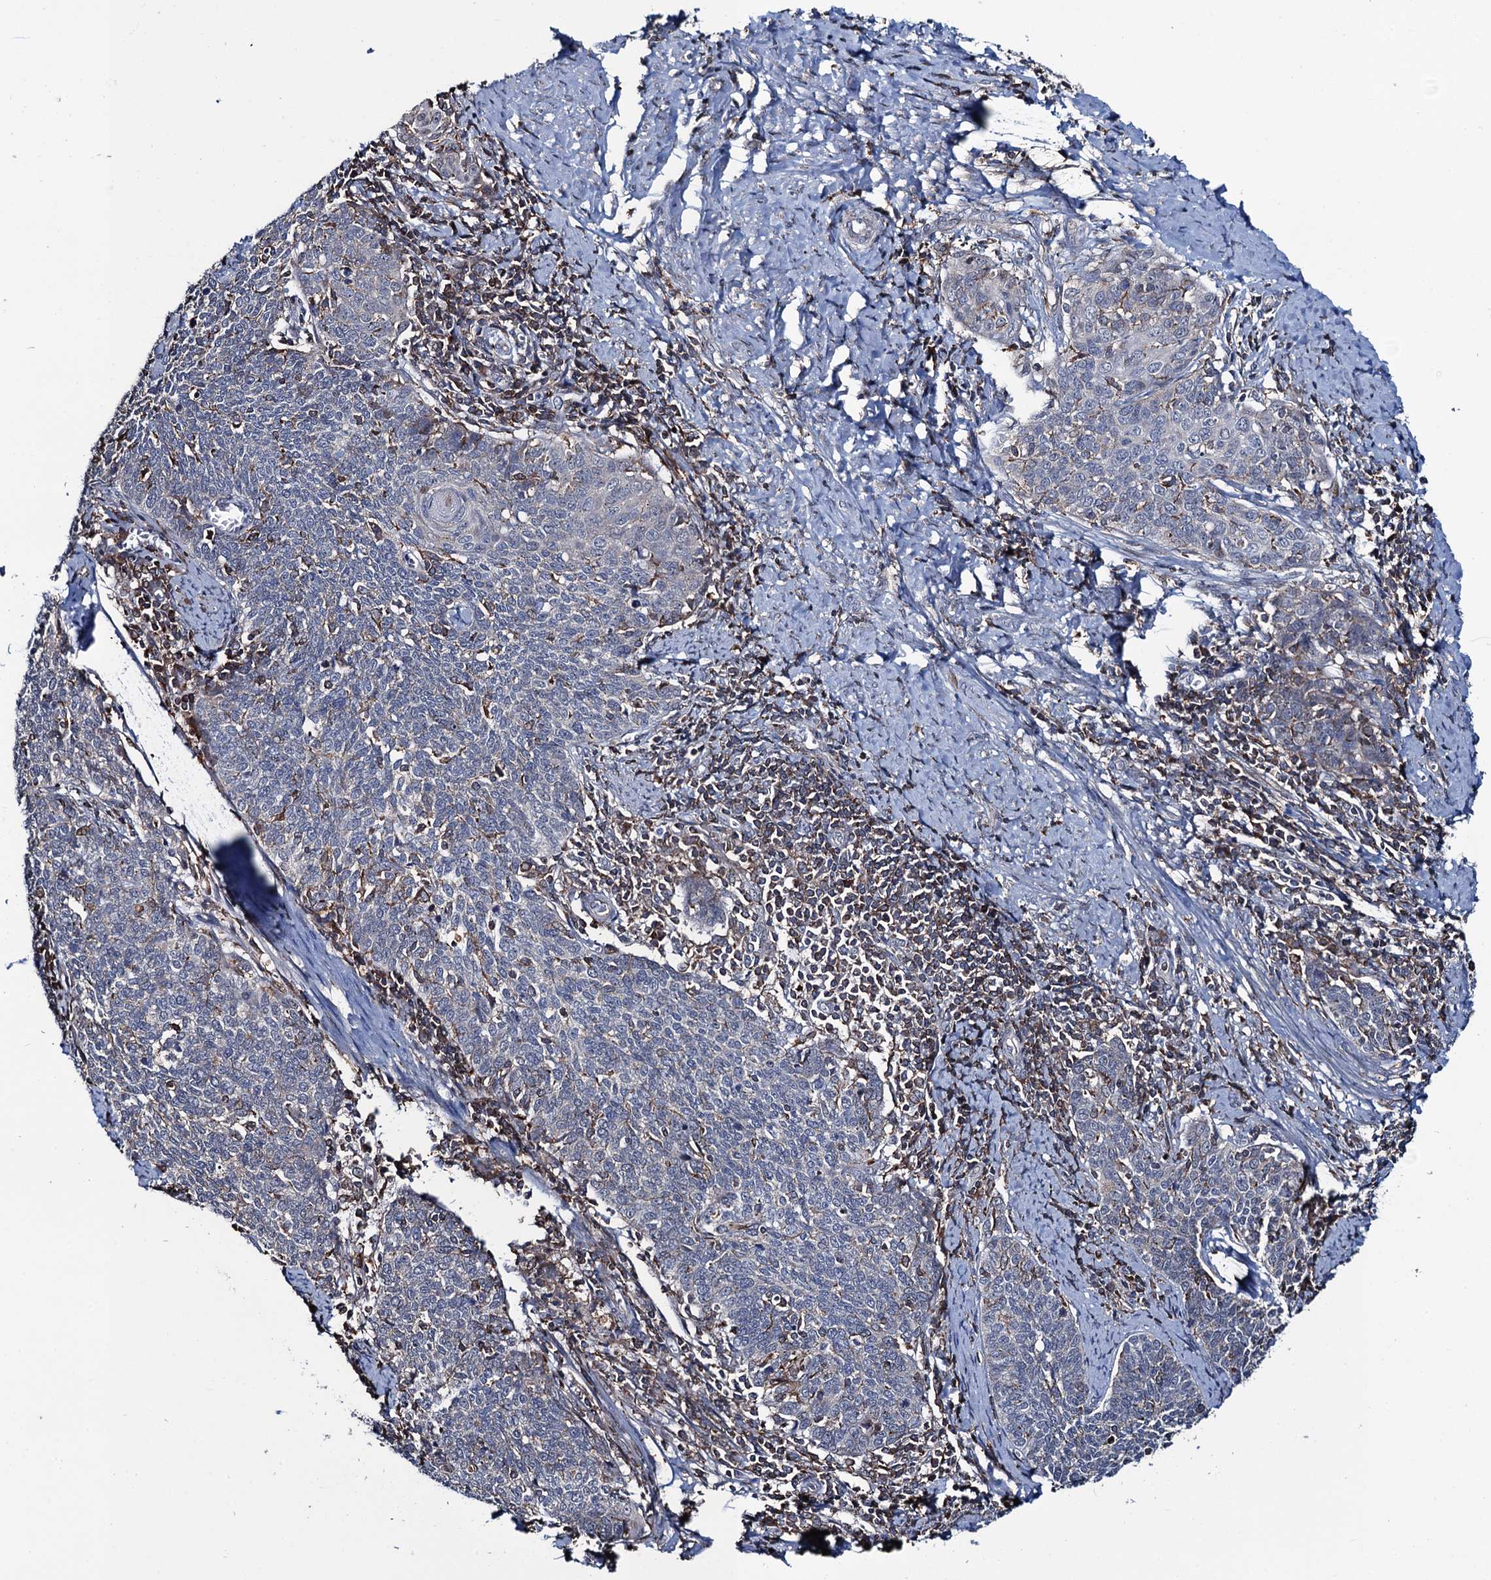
{"staining": {"intensity": "negative", "quantity": "none", "location": "none"}, "tissue": "cervical cancer", "cell_type": "Tumor cells", "image_type": "cancer", "snomed": [{"axis": "morphology", "description": "Squamous cell carcinoma, NOS"}, {"axis": "topography", "description": "Cervix"}], "caption": "Tumor cells are negative for protein expression in human cervical squamous cell carcinoma.", "gene": "CCDC102A", "patient": {"sex": "female", "age": 39}}